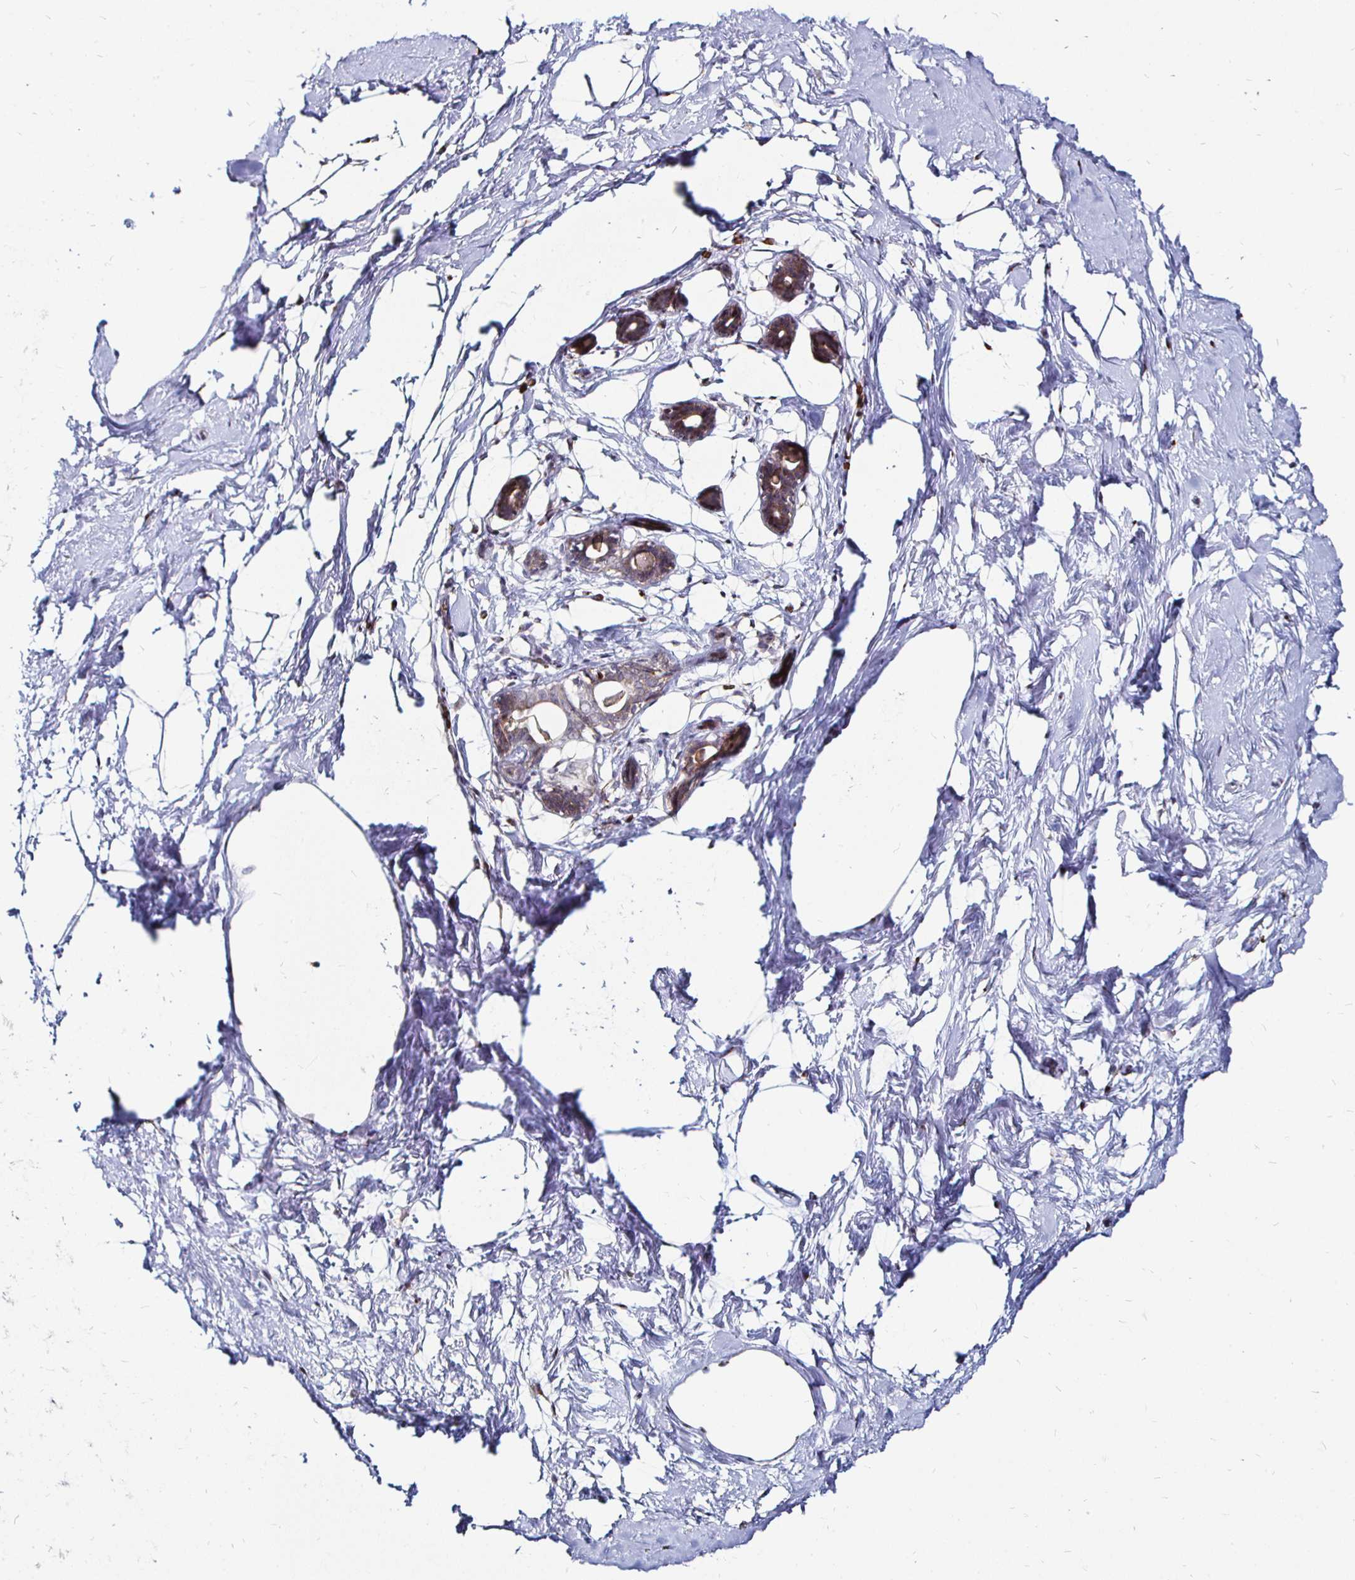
{"staining": {"intensity": "negative", "quantity": "none", "location": "none"}, "tissue": "breast", "cell_type": "Adipocytes", "image_type": "normal", "snomed": [{"axis": "morphology", "description": "Normal tissue, NOS"}, {"axis": "topography", "description": "Breast"}], "caption": "Adipocytes show no significant staining in unremarkable breast. (Brightfield microscopy of DAB immunohistochemistry at high magnification).", "gene": "ATG3", "patient": {"sex": "female", "age": 45}}